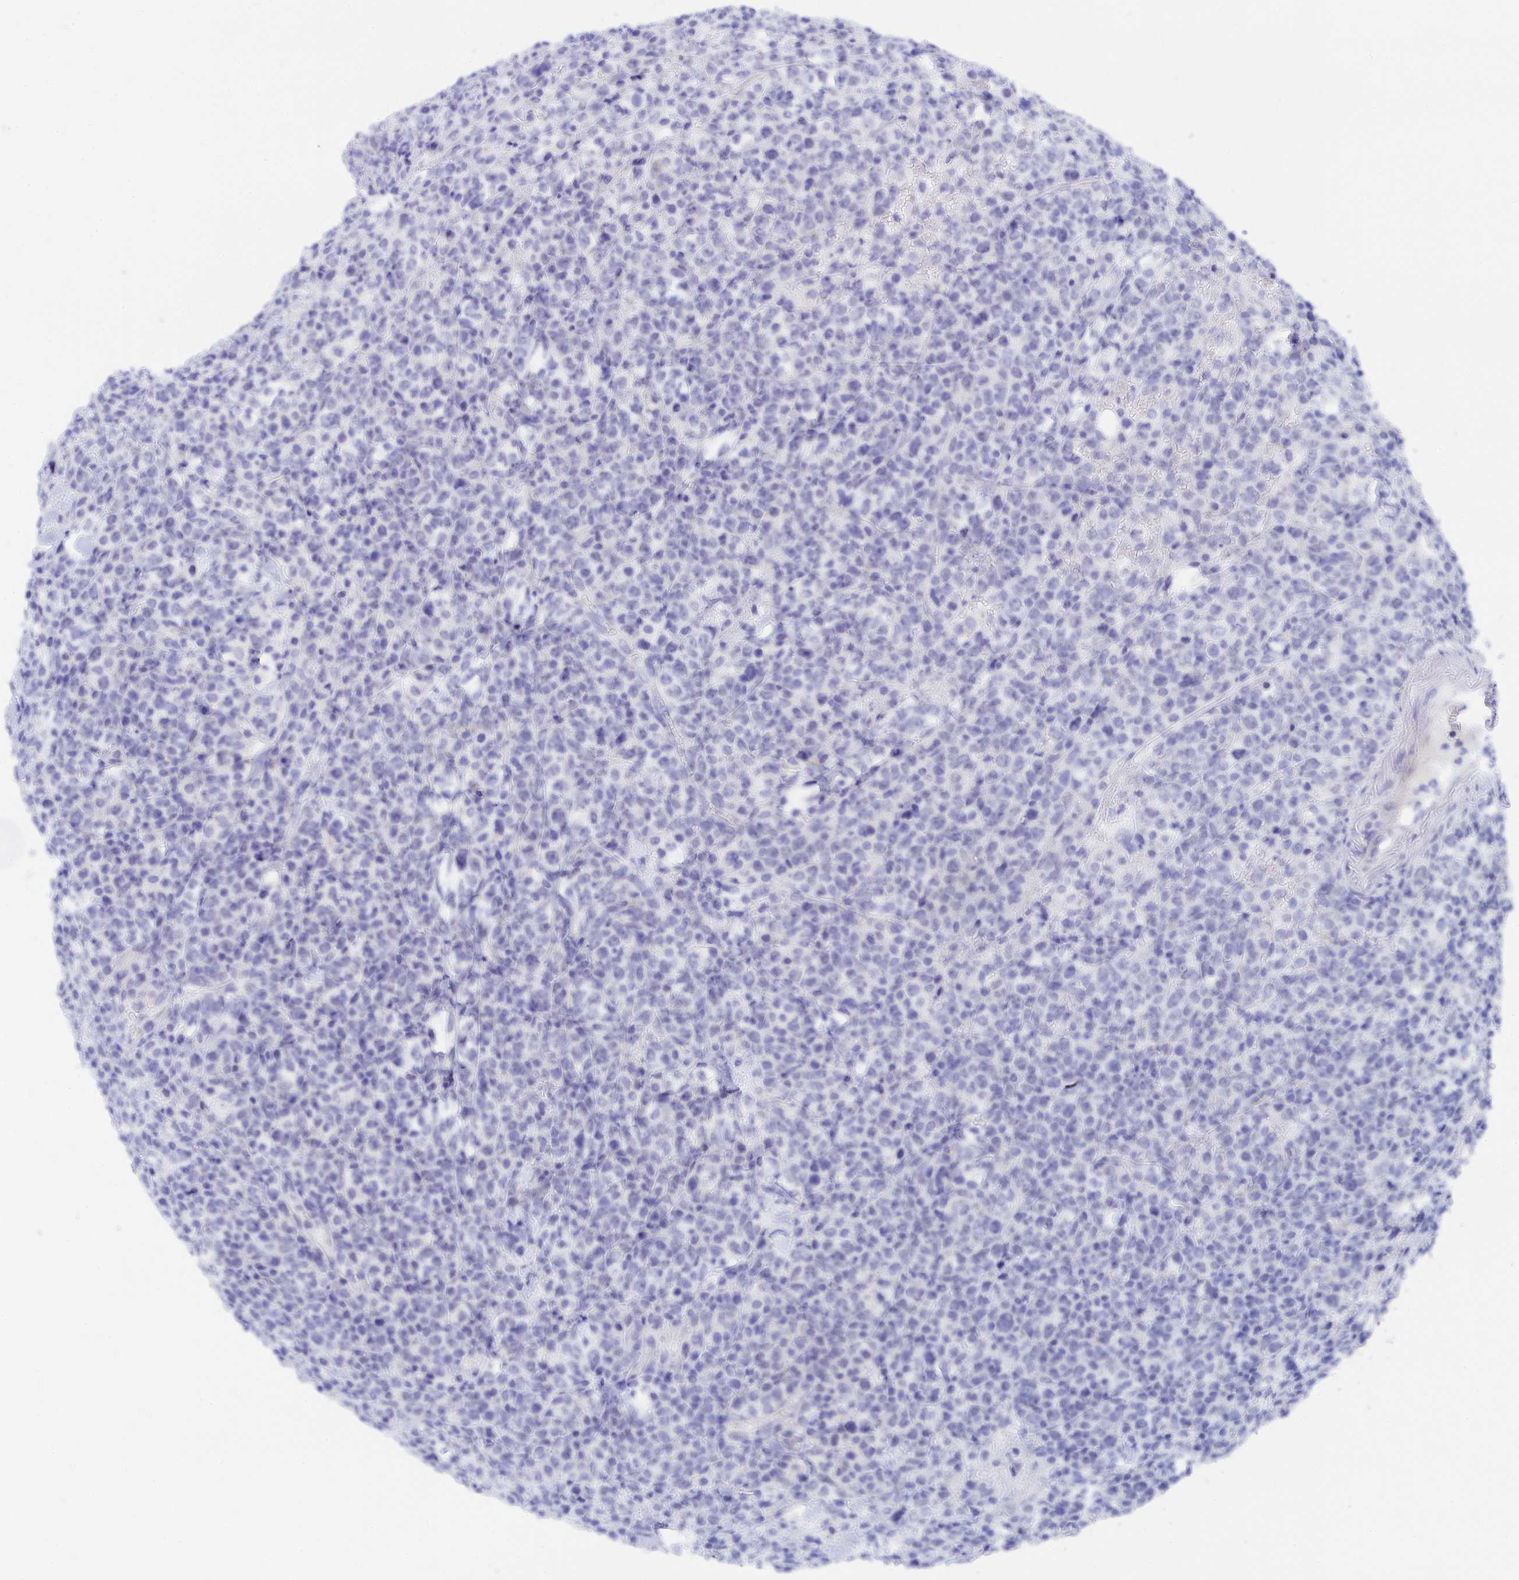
{"staining": {"intensity": "negative", "quantity": "none", "location": "none"}, "tissue": "lymphoma", "cell_type": "Tumor cells", "image_type": "cancer", "snomed": [{"axis": "morphology", "description": "Malignant lymphoma, non-Hodgkin's type, High grade"}, {"axis": "topography", "description": "Colon"}], "caption": "Histopathology image shows no significant protein positivity in tumor cells of lymphoma.", "gene": "TRIM10", "patient": {"sex": "female", "age": 53}}